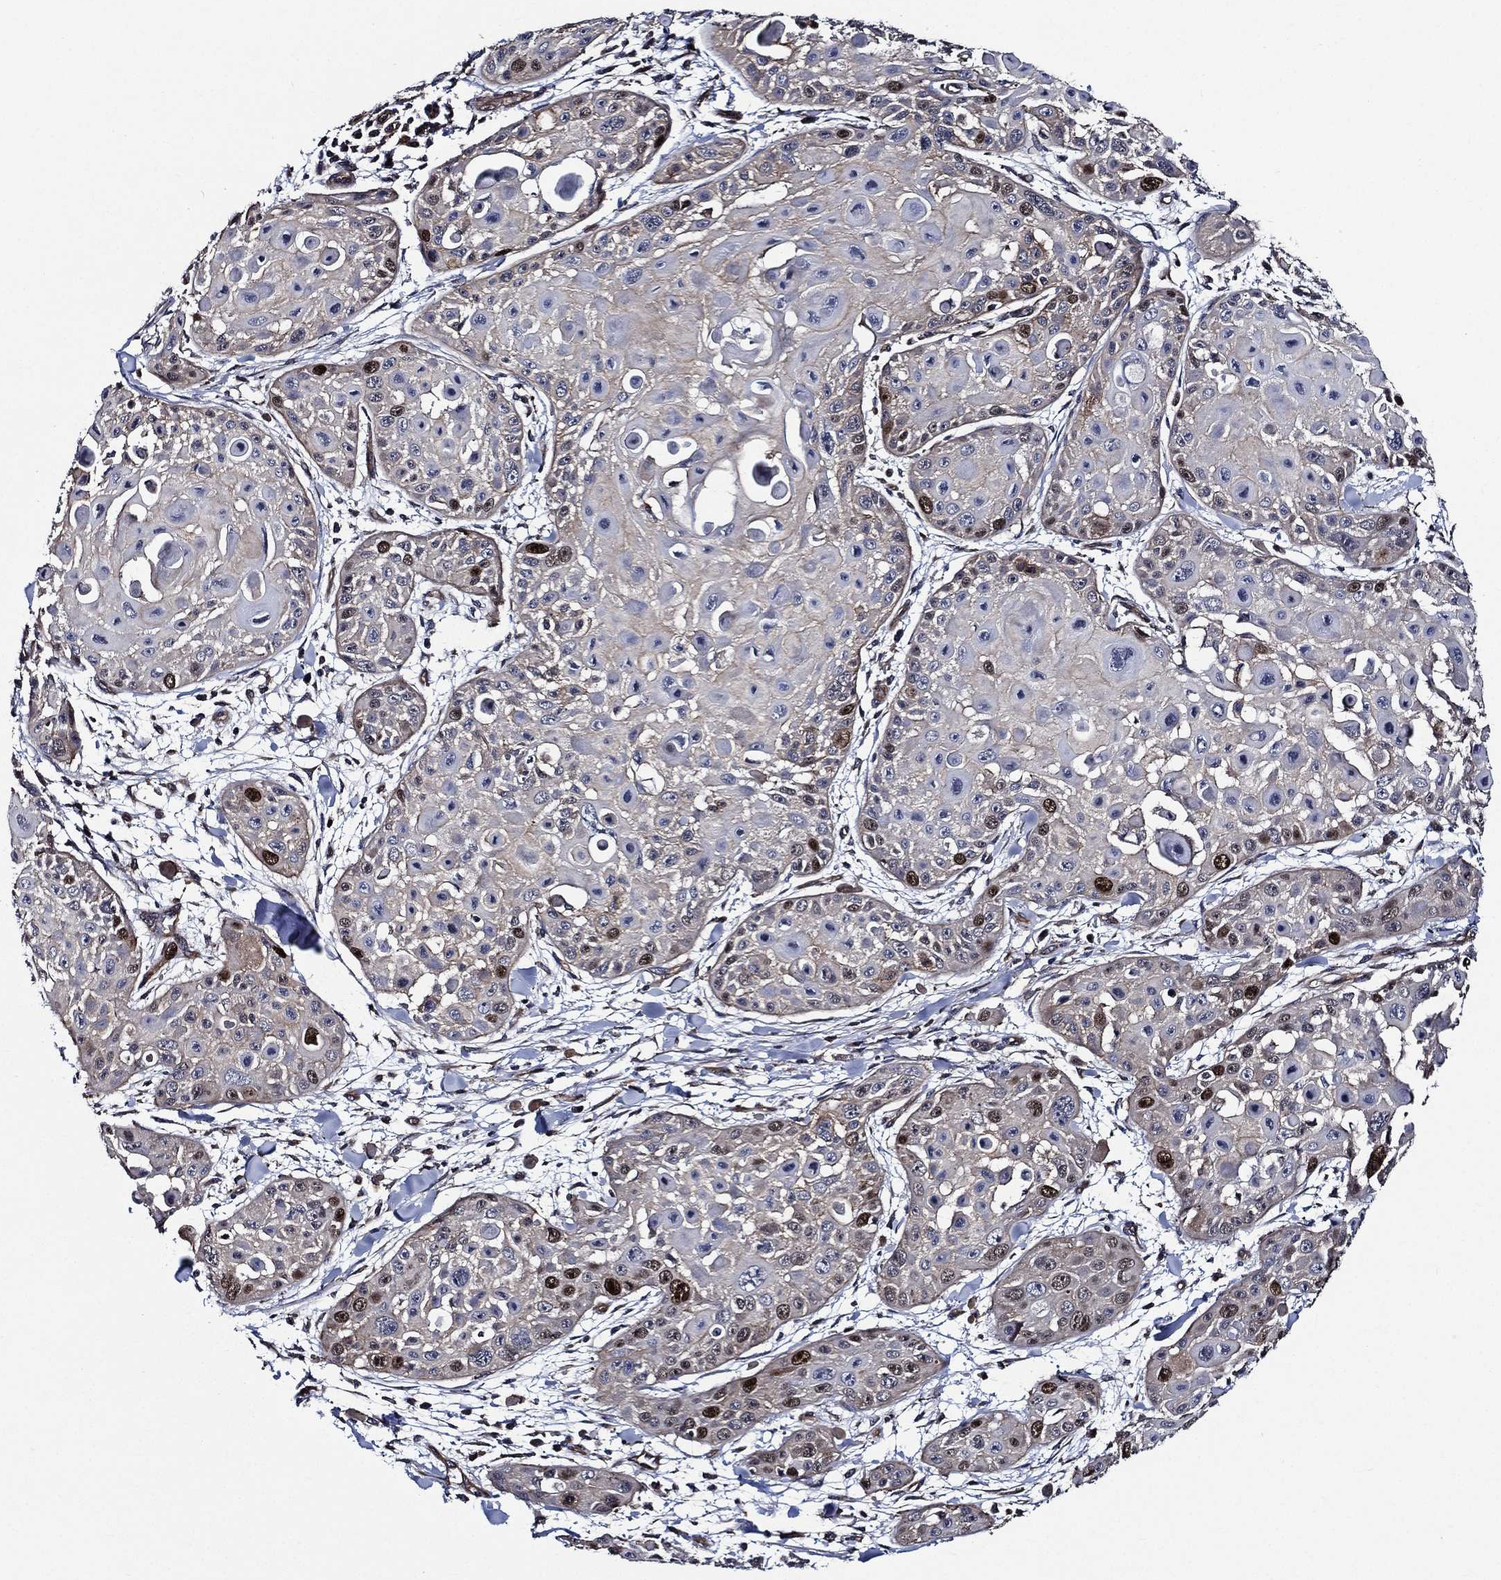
{"staining": {"intensity": "strong", "quantity": "<25%", "location": "nuclear"}, "tissue": "skin cancer", "cell_type": "Tumor cells", "image_type": "cancer", "snomed": [{"axis": "morphology", "description": "Squamous cell carcinoma, NOS"}, {"axis": "topography", "description": "Skin"}, {"axis": "topography", "description": "Anal"}], "caption": "Immunohistochemistry micrograph of human squamous cell carcinoma (skin) stained for a protein (brown), which exhibits medium levels of strong nuclear staining in approximately <25% of tumor cells.", "gene": "KIF20B", "patient": {"sex": "female", "age": 75}}